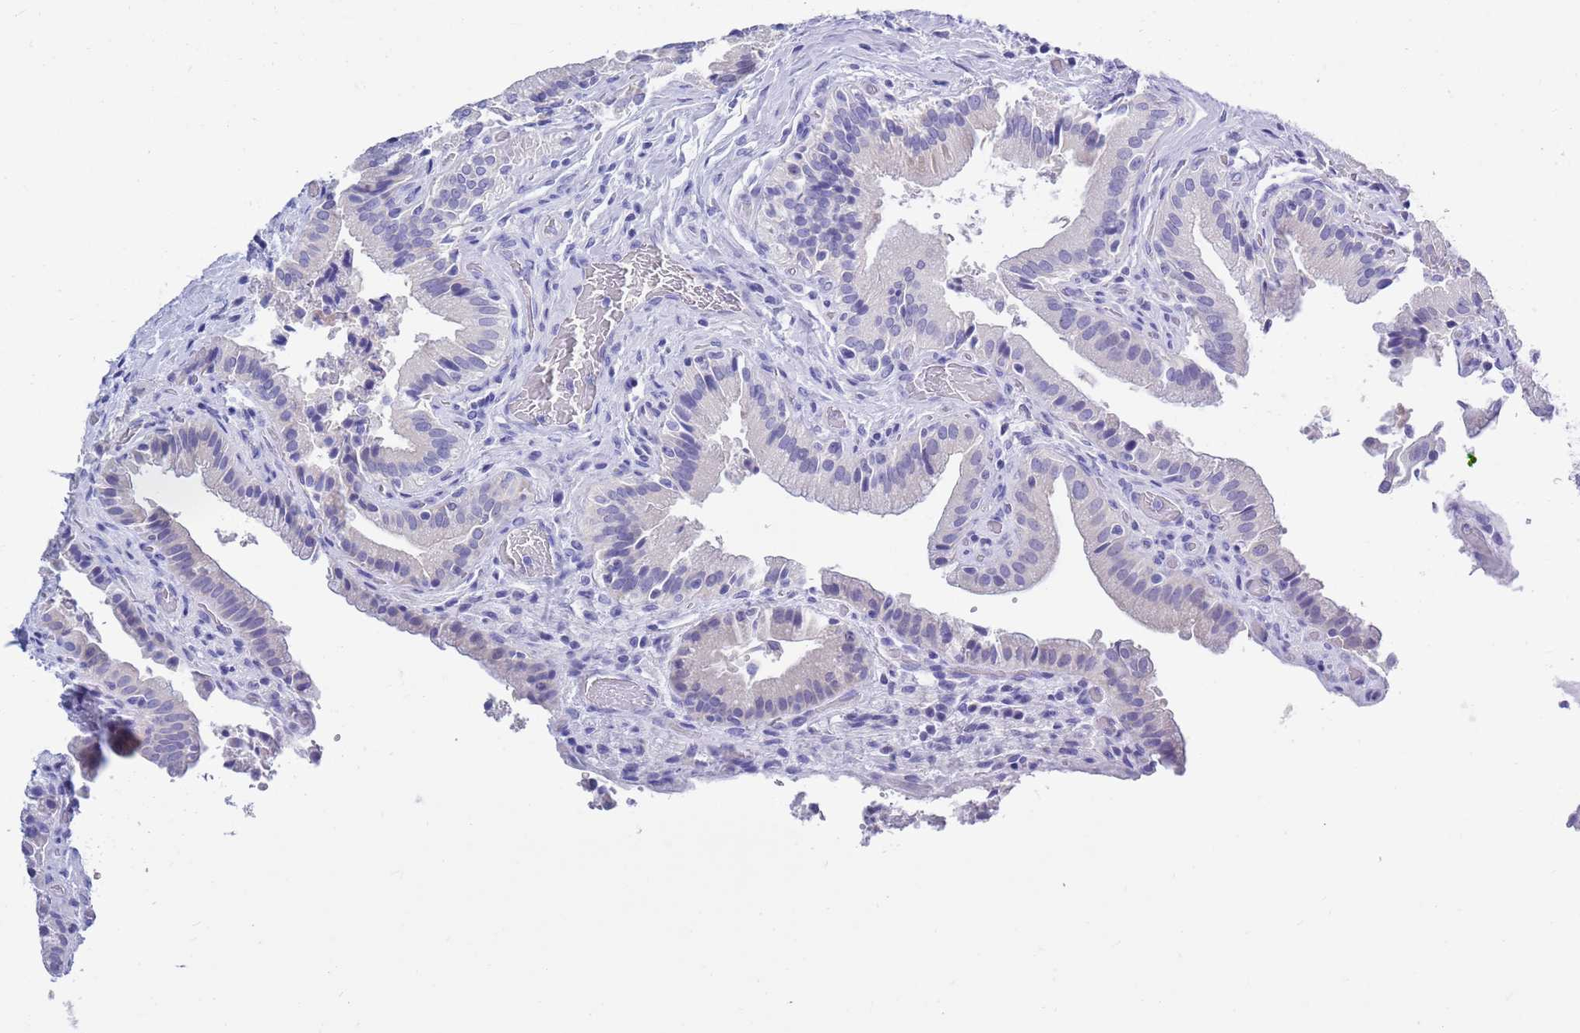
{"staining": {"intensity": "negative", "quantity": "none", "location": "none"}, "tissue": "gallbladder", "cell_type": "Glandular cells", "image_type": "normal", "snomed": [{"axis": "morphology", "description": "Normal tissue, NOS"}, {"axis": "topography", "description": "Gallbladder"}], "caption": "Gallbladder stained for a protein using IHC reveals no staining glandular cells.", "gene": "MTMR2", "patient": {"sex": "male", "age": 24}}